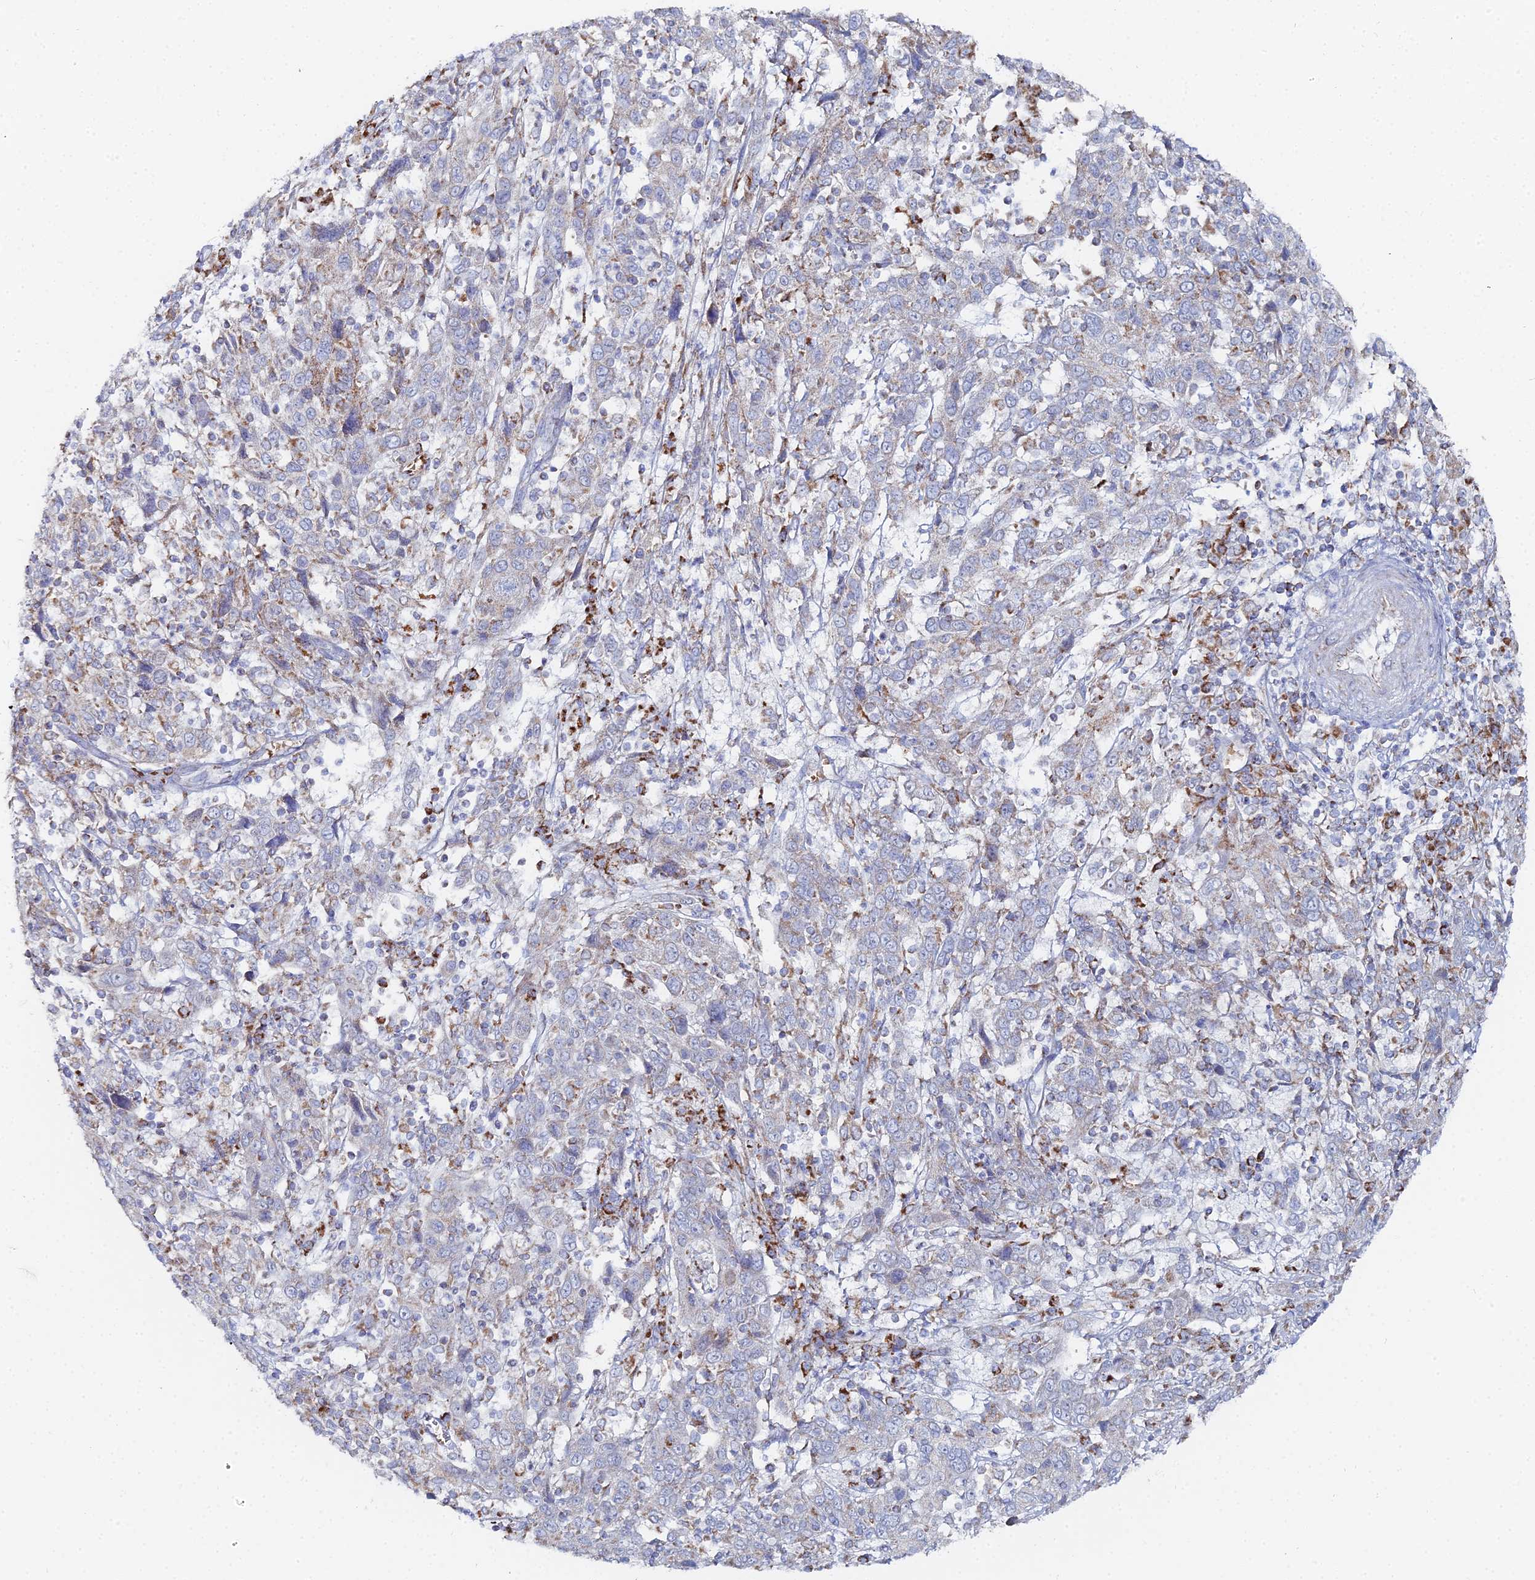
{"staining": {"intensity": "moderate", "quantity": "<25%", "location": "cytoplasmic/membranous"}, "tissue": "cervical cancer", "cell_type": "Tumor cells", "image_type": "cancer", "snomed": [{"axis": "morphology", "description": "Squamous cell carcinoma, NOS"}, {"axis": "topography", "description": "Cervix"}], "caption": "A micrograph showing moderate cytoplasmic/membranous staining in about <25% of tumor cells in cervical cancer (squamous cell carcinoma), as visualized by brown immunohistochemical staining.", "gene": "MPC1", "patient": {"sex": "female", "age": 46}}